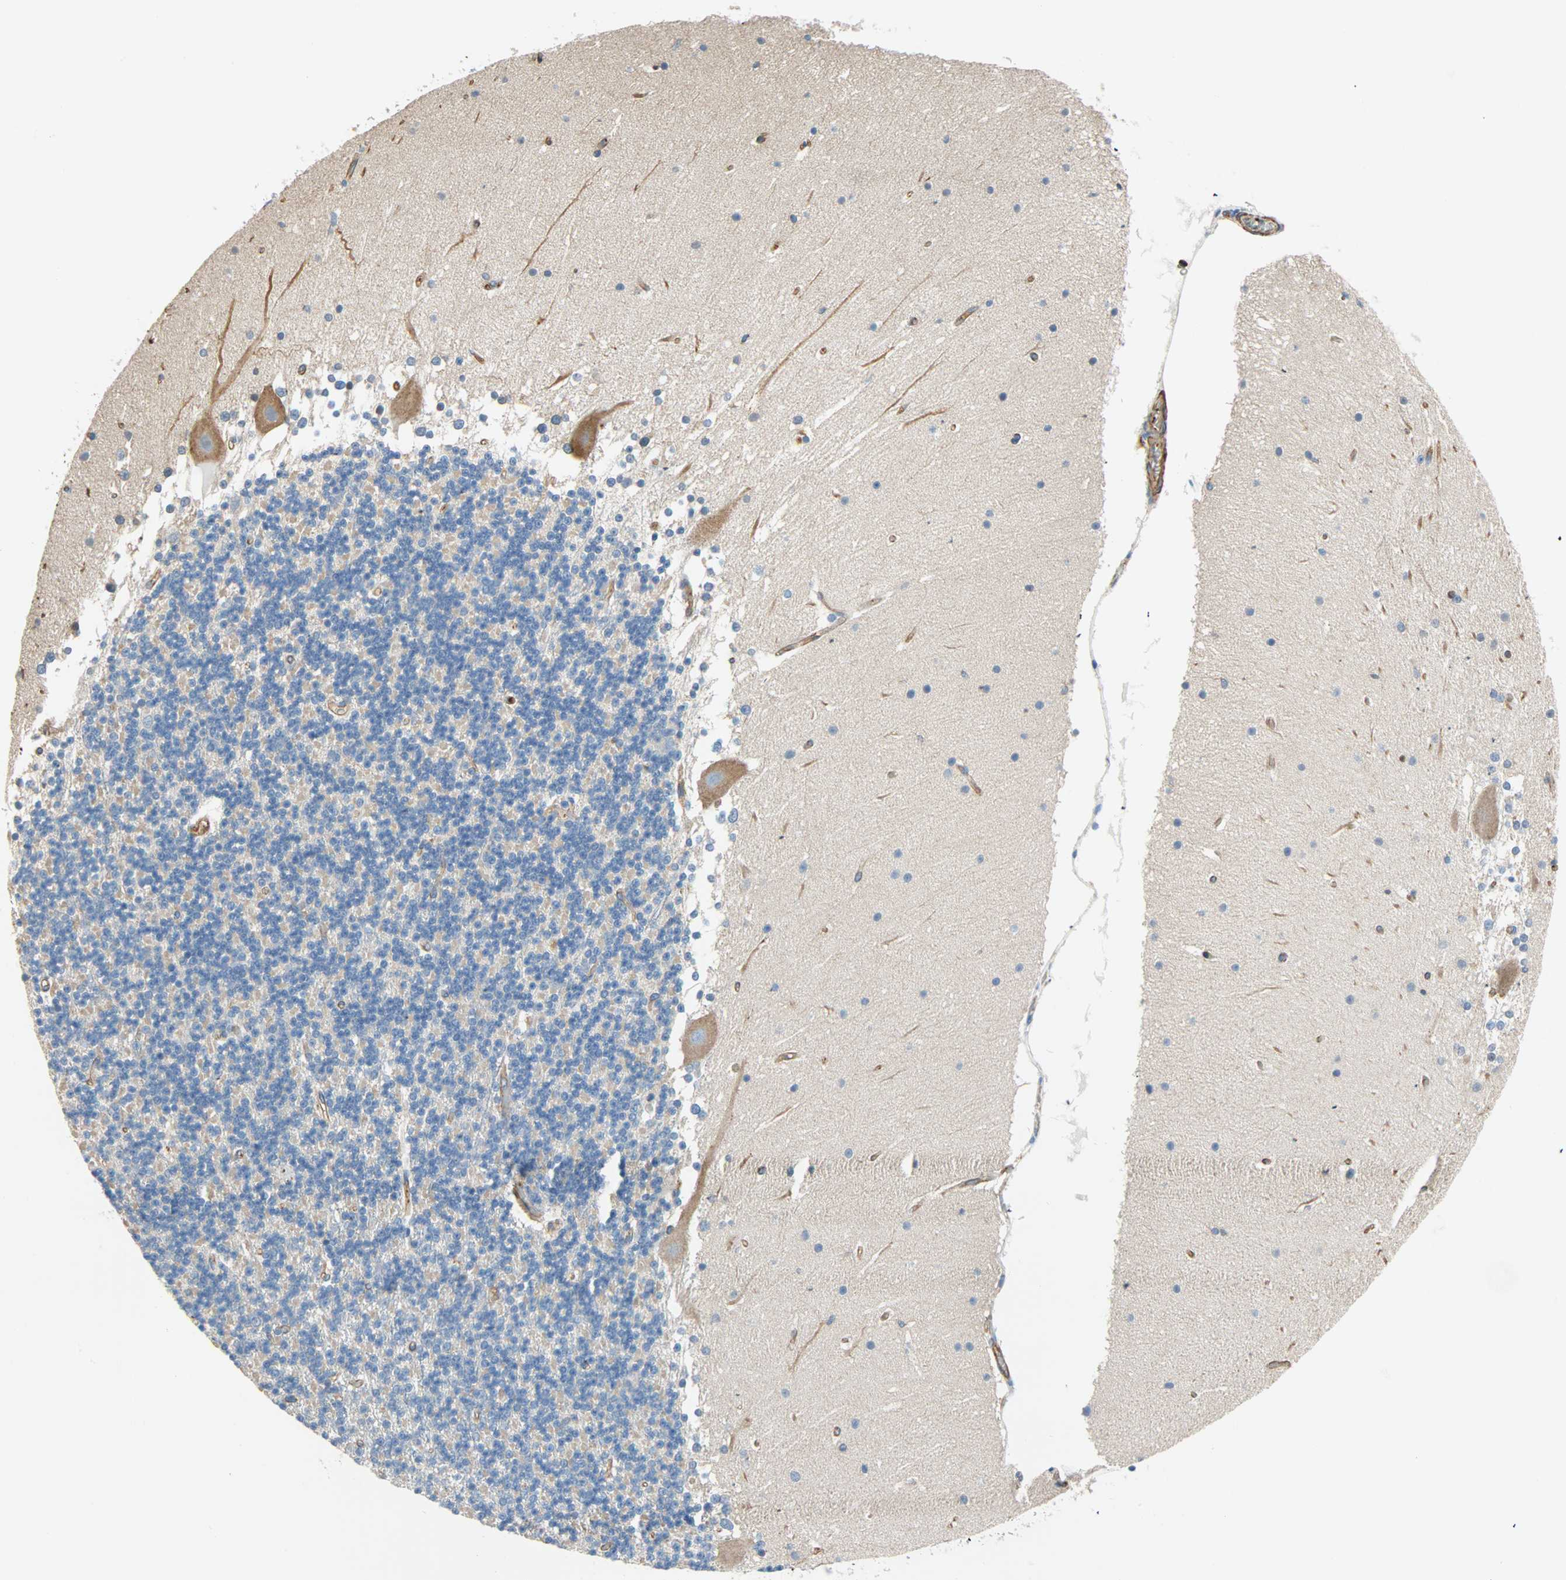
{"staining": {"intensity": "negative", "quantity": "none", "location": "none"}, "tissue": "cerebellum", "cell_type": "Cells in granular layer", "image_type": "normal", "snomed": [{"axis": "morphology", "description": "Normal tissue, NOS"}, {"axis": "topography", "description": "Cerebellum"}], "caption": "Immunohistochemical staining of benign cerebellum demonstrates no significant staining in cells in granular layer. Nuclei are stained in blue.", "gene": "GALNT10", "patient": {"sex": "female", "age": 19}}